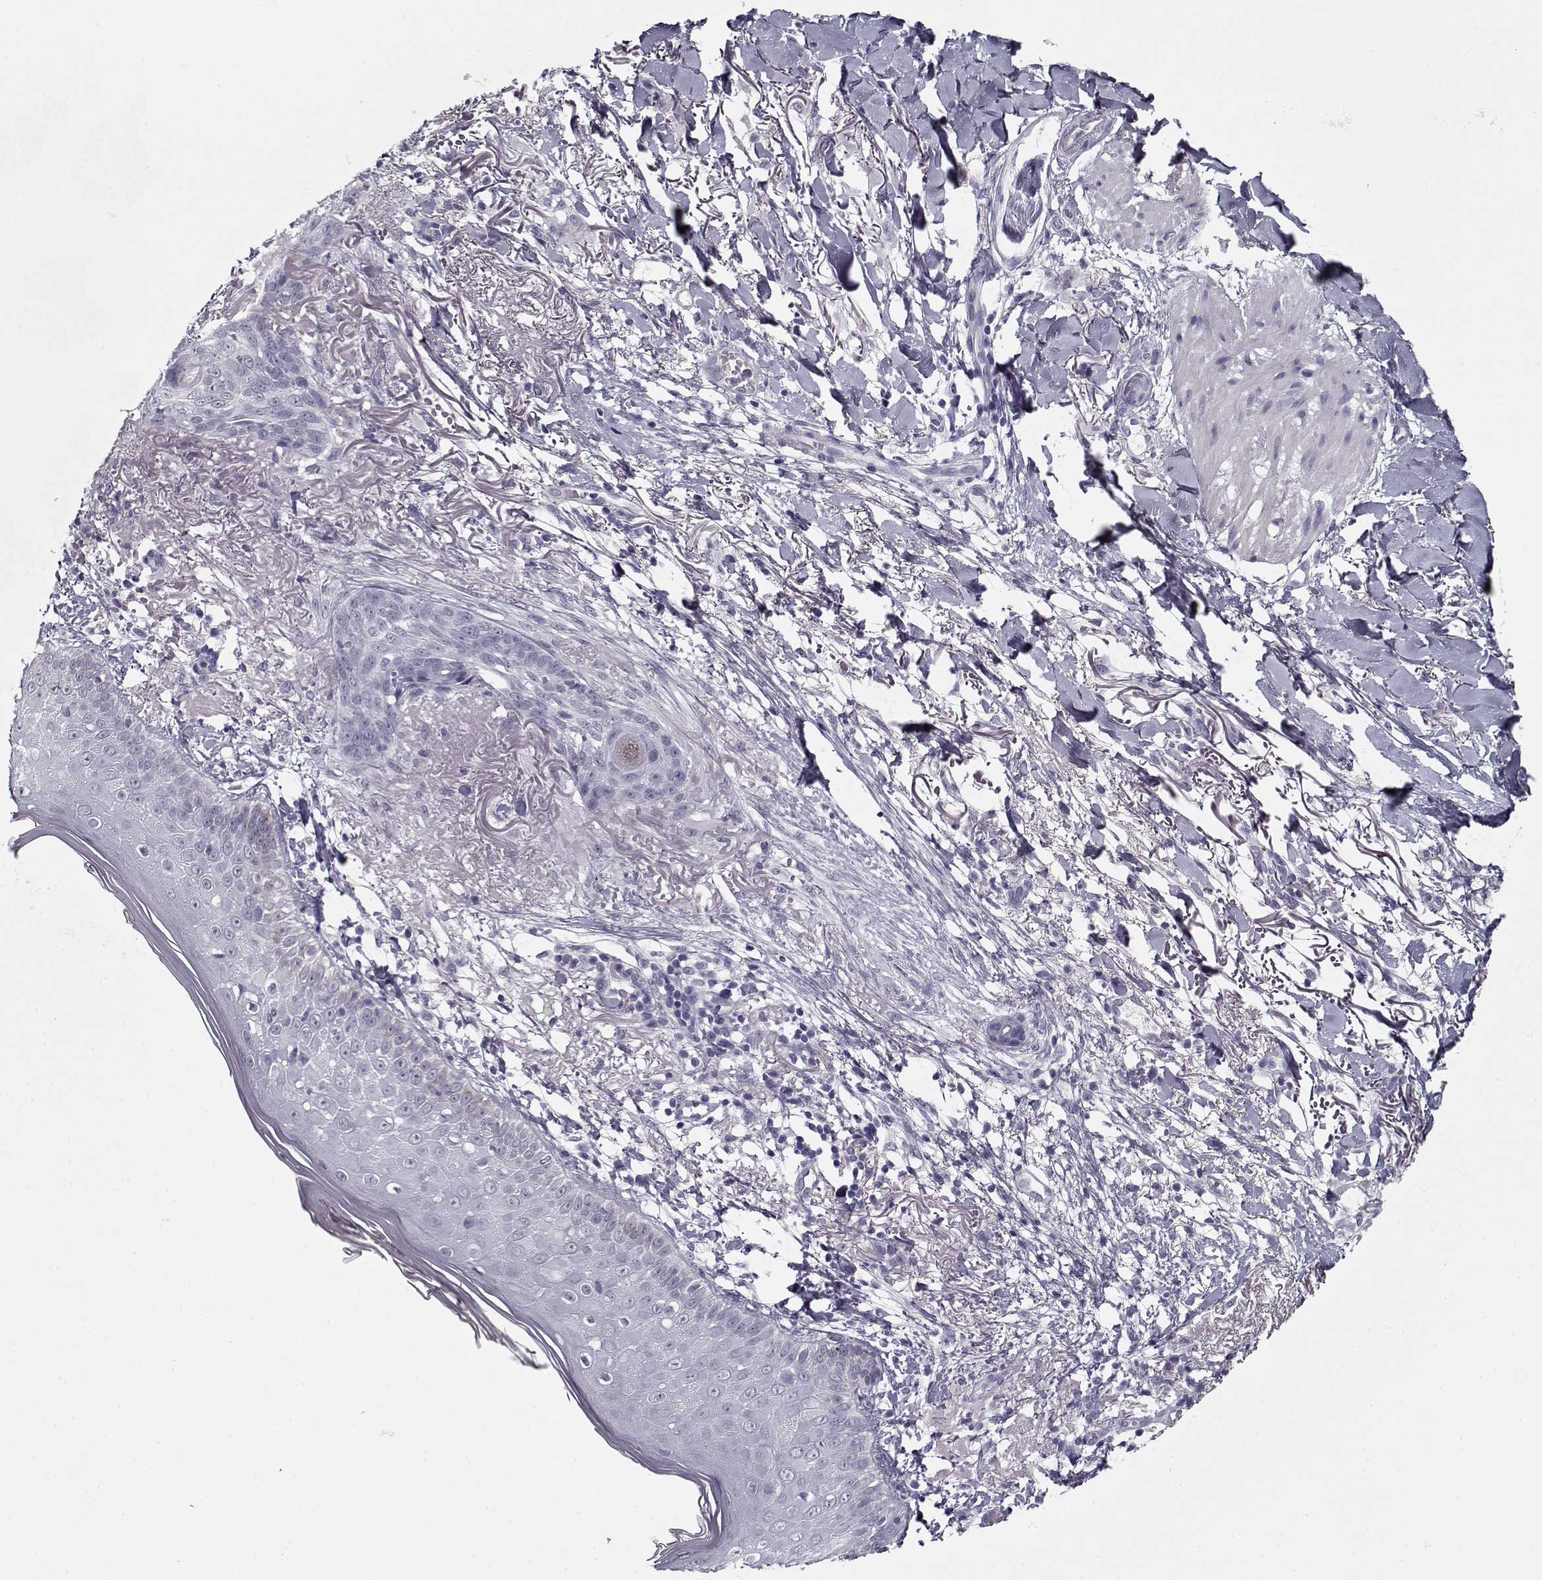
{"staining": {"intensity": "negative", "quantity": "none", "location": "none"}, "tissue": "skin cancer", "cell_type": "Tumor cells", "image_type": "cancer", "snomed": [{"axis": "morphology", "description": "Normal tissue, NOS"}, {"axis": "morphology", "description": "Basal cell carcinoma"}, {"axis": "topography", "description": "Skin"}], "caption": "An image of skin cancer stained for a protein exhibits no brown staining in tumor cells.", "gene": "SPACA9", "patient": {"sex": "male", "age": 84}}